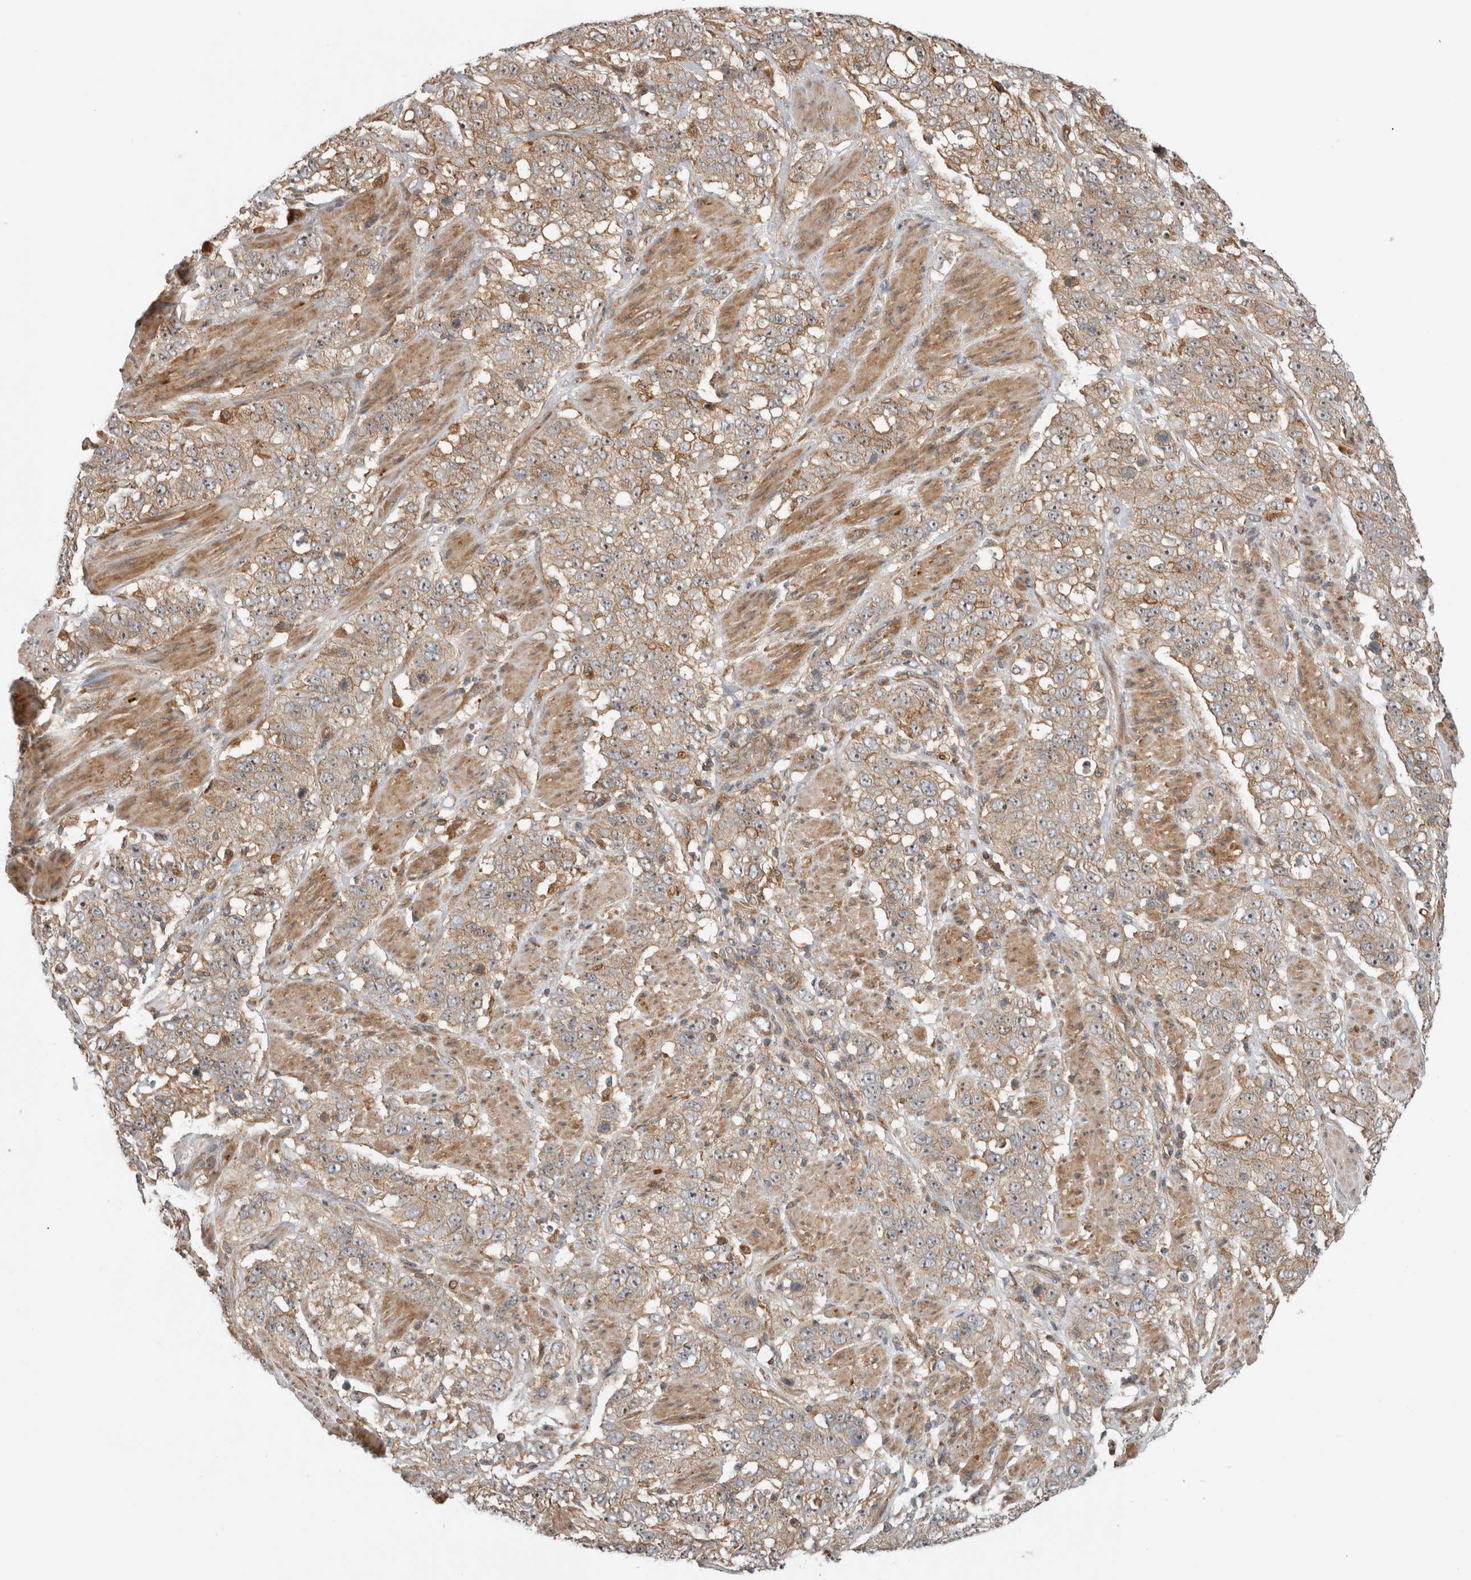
{"staining": {"intensity": "moderate", "quantity": ">75%", "location": "cytoplasmic/membranous,nuclear"}, "tissue": "stomach cancer", "cell_type": "Tumor cells", "image_type": "cancer", "snomed": [{"axis": "morphology", "description": "Adenocarcinoma, NOS"}, {"axis": "topography", "description": "Stomach"}], "caption": "Immunohistochemistry staining of stomach cancer (adenocarcinoma), which displays medium levels of moderate cytoplasmic/membranous and nuclear expression in approximately >75% of tumor cells indicating moderate cytoplasmic/membranous and nuclear protein expression. The staining was performed using DAB (3,3'-diaminobenzidine) (brown) for protein detection and nuclei were counterstained in hematoxylin (blue).", "gene": "WASF2", "patient": {"sex": "male", "age": 48}}